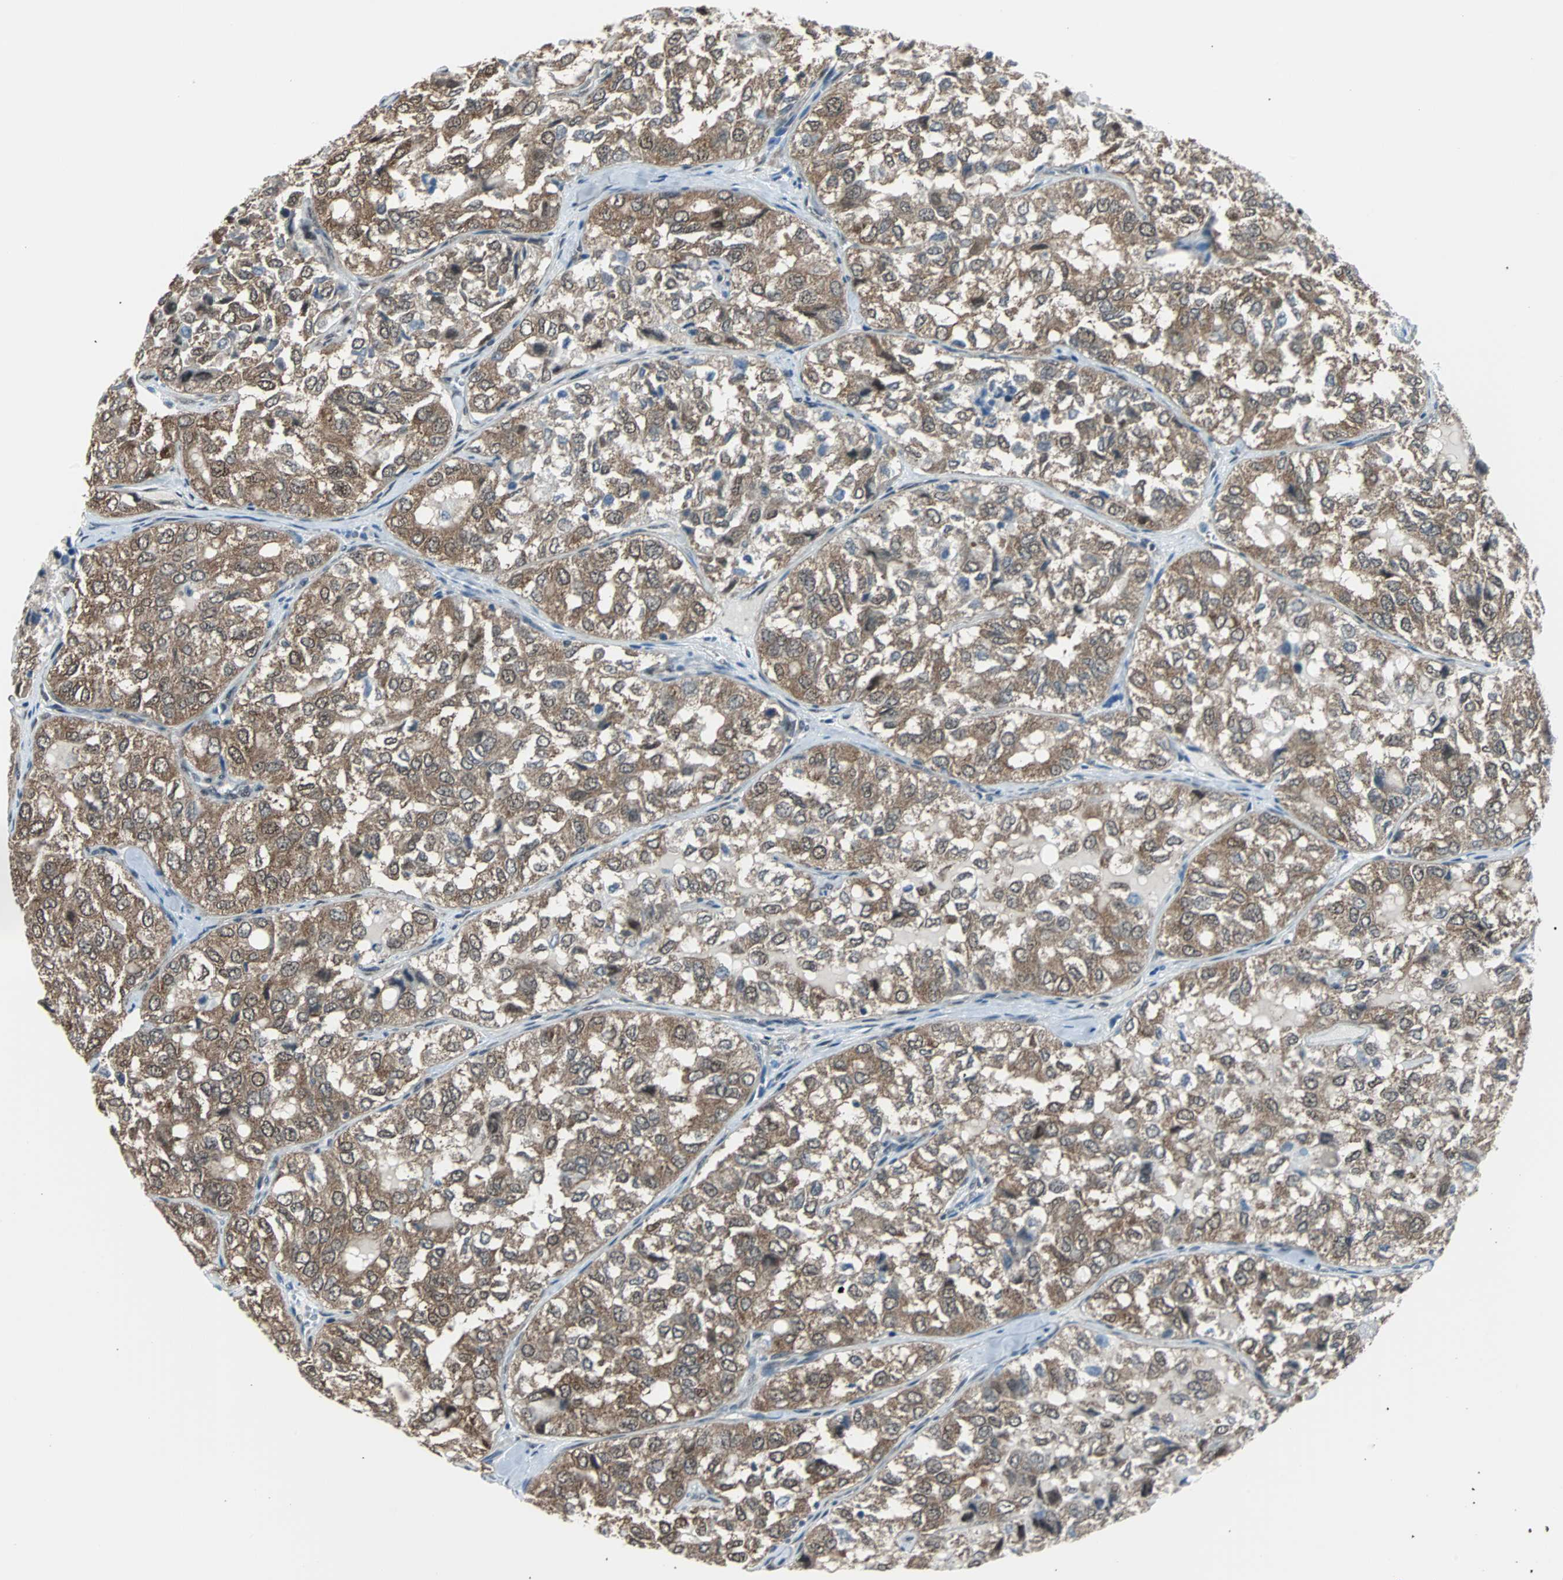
{"staining": {"intensity": "moderate", "quantity": ">75%", "location": "cytoplasmic/membranous"}, "tissue": "thyroid cancer", "cell_type": "Tumor cells", "image_type": "cancer", "snomed": [{"axis": "morphology", "description": "Follicular adenoma carcinoma, NOS"}, {"axis": "topography", "description": "Thyroid gland"}], "caption": "A brown stain labels moderate cytoplasmic/membranous expression of a protein in human thyroid cancer (follicular adenoma carcinoma) tumor cells.", "gene": "VCP", "patient": {"sex": "male", "age": 75}}